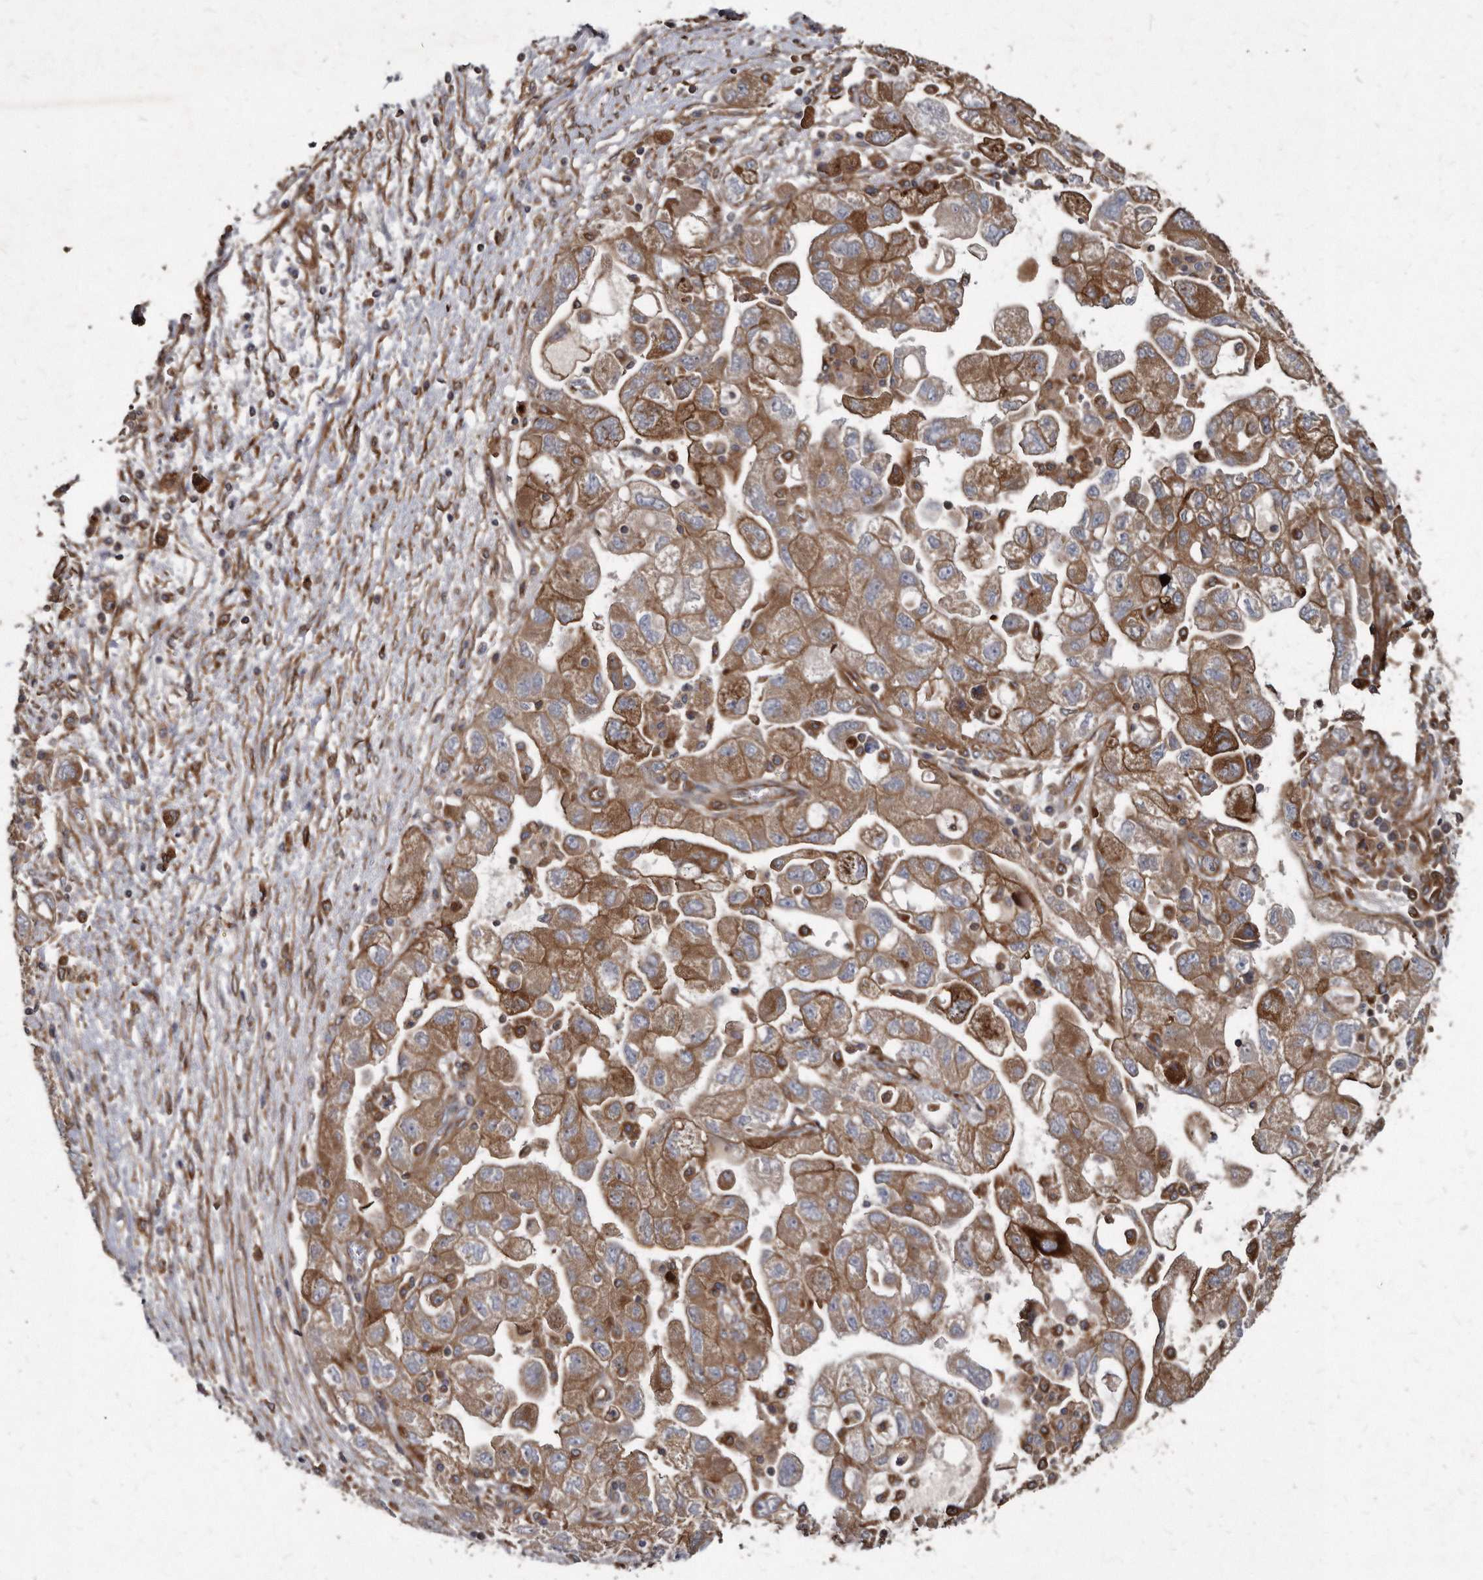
{"staining": {"intensity": "moderate", "quantity": ">75%", "location": "cytoplasmic/membranous"}, "tissue": "ovarian cancer", "cell_type": "Tumor cells", "image_type": "cancer", "snomed": [{"axis": "morphology", "description": "Carcinoma, NOS"}, {"axis": "morphology", "description": "Cystadenocarcinoma, serous, NOS"}, {"axis": "topography", "description": "Ovary"}], "caption": "Immunohistochemical staining of human serous cystadenocarcinoma (ovarian) displays medium levels of moderate cytoplasmic/membranous positivity in about >75% of tumor cells.", "gene": "KCTD20", "patient": {"sex": "female", "age": 69}}